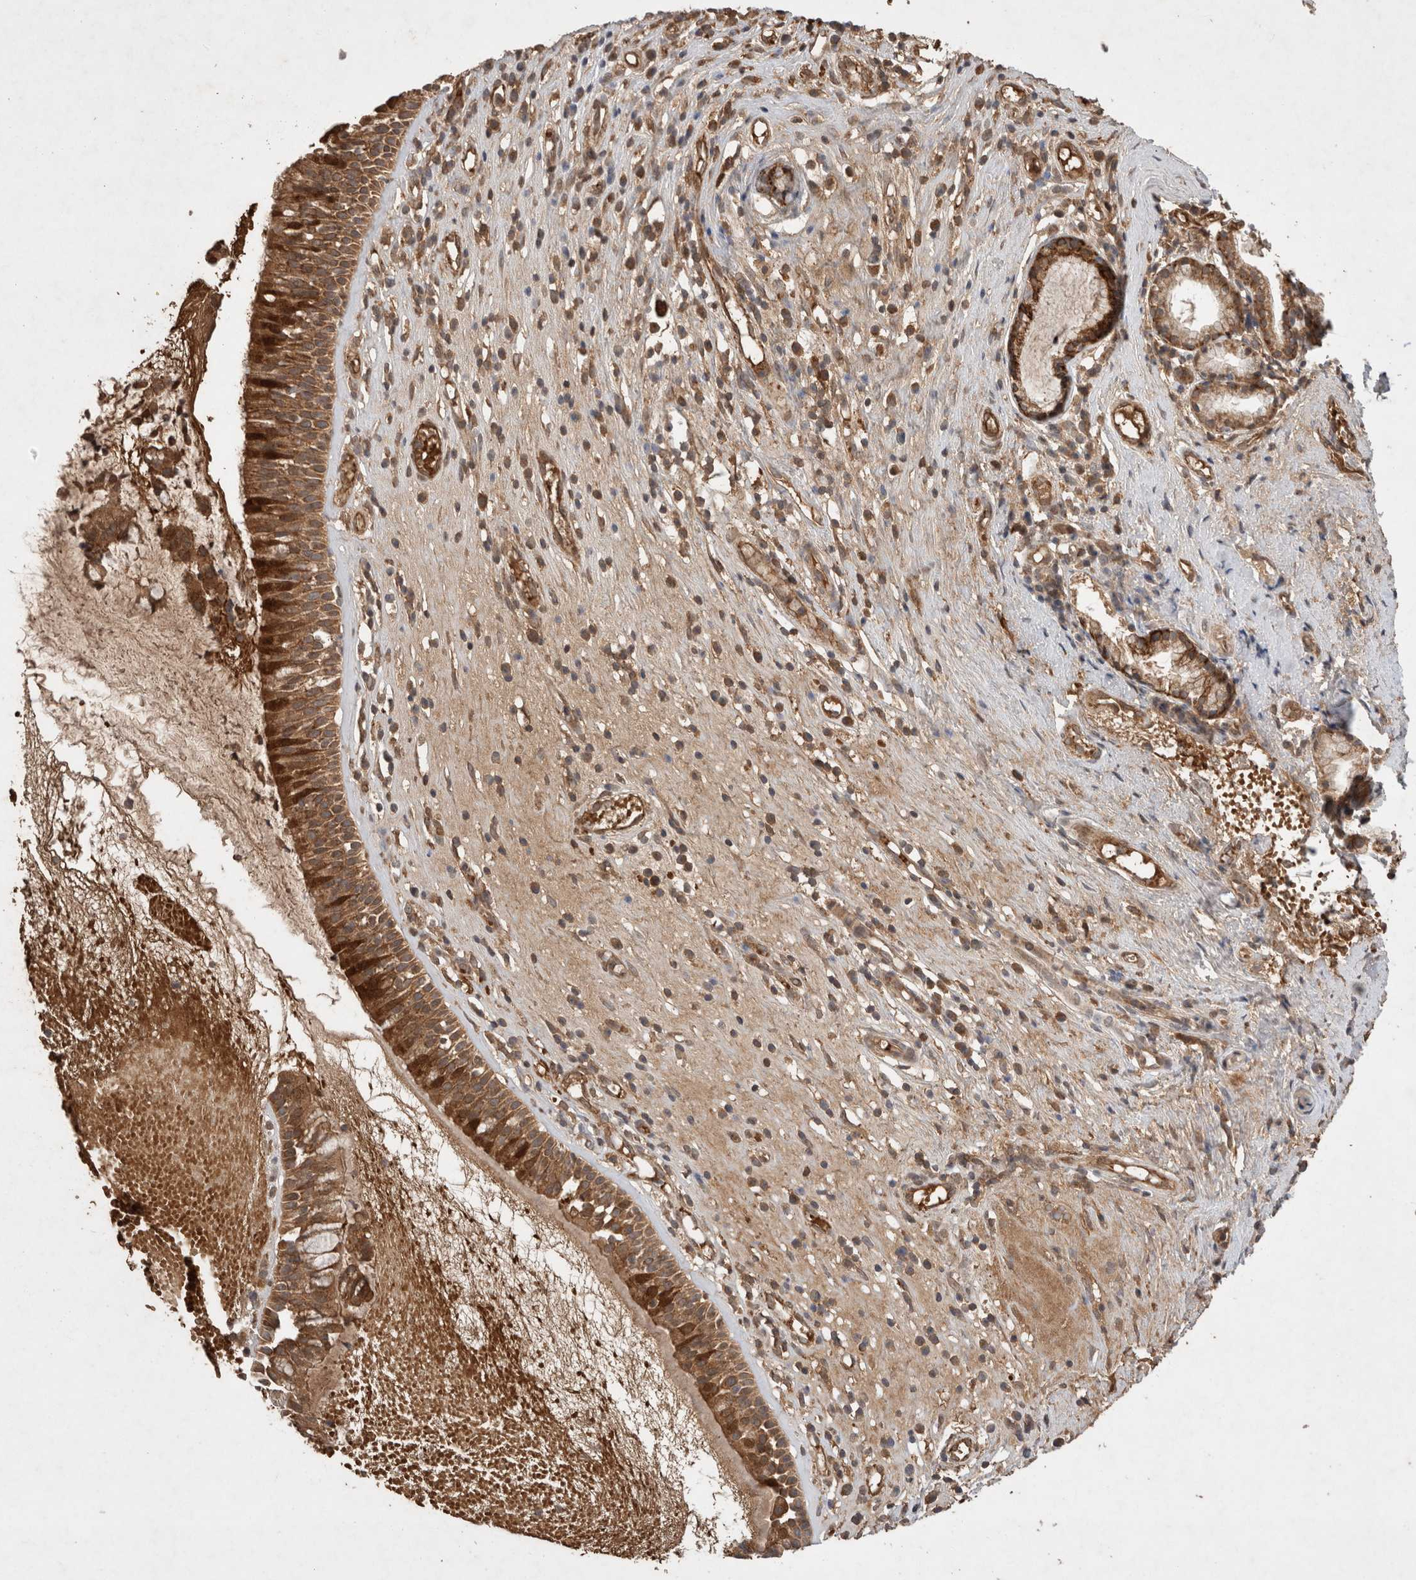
{"staining": {"intensity": "strong", "quantity": ">75%", "location": "cytoplasmic/membranous"}, "tissue": "nasopharynx", "cell_type": "Respiratory epithelial cells", "image_type": "normal", "snomed": [{"axis": "morphology", "description": "Normal tissue, NOS"}, {"axis": "topography", "description": "Nasopharynx"}], "caption": "Immunohistochemistry of unremarkable human nasopharynx shows high levels of strong cytoplasmic/membranous expression in about >75% of respiratory epithelial cells.", "gene": "FAM221A", "patient": {"sex": "female", "age": 39}}